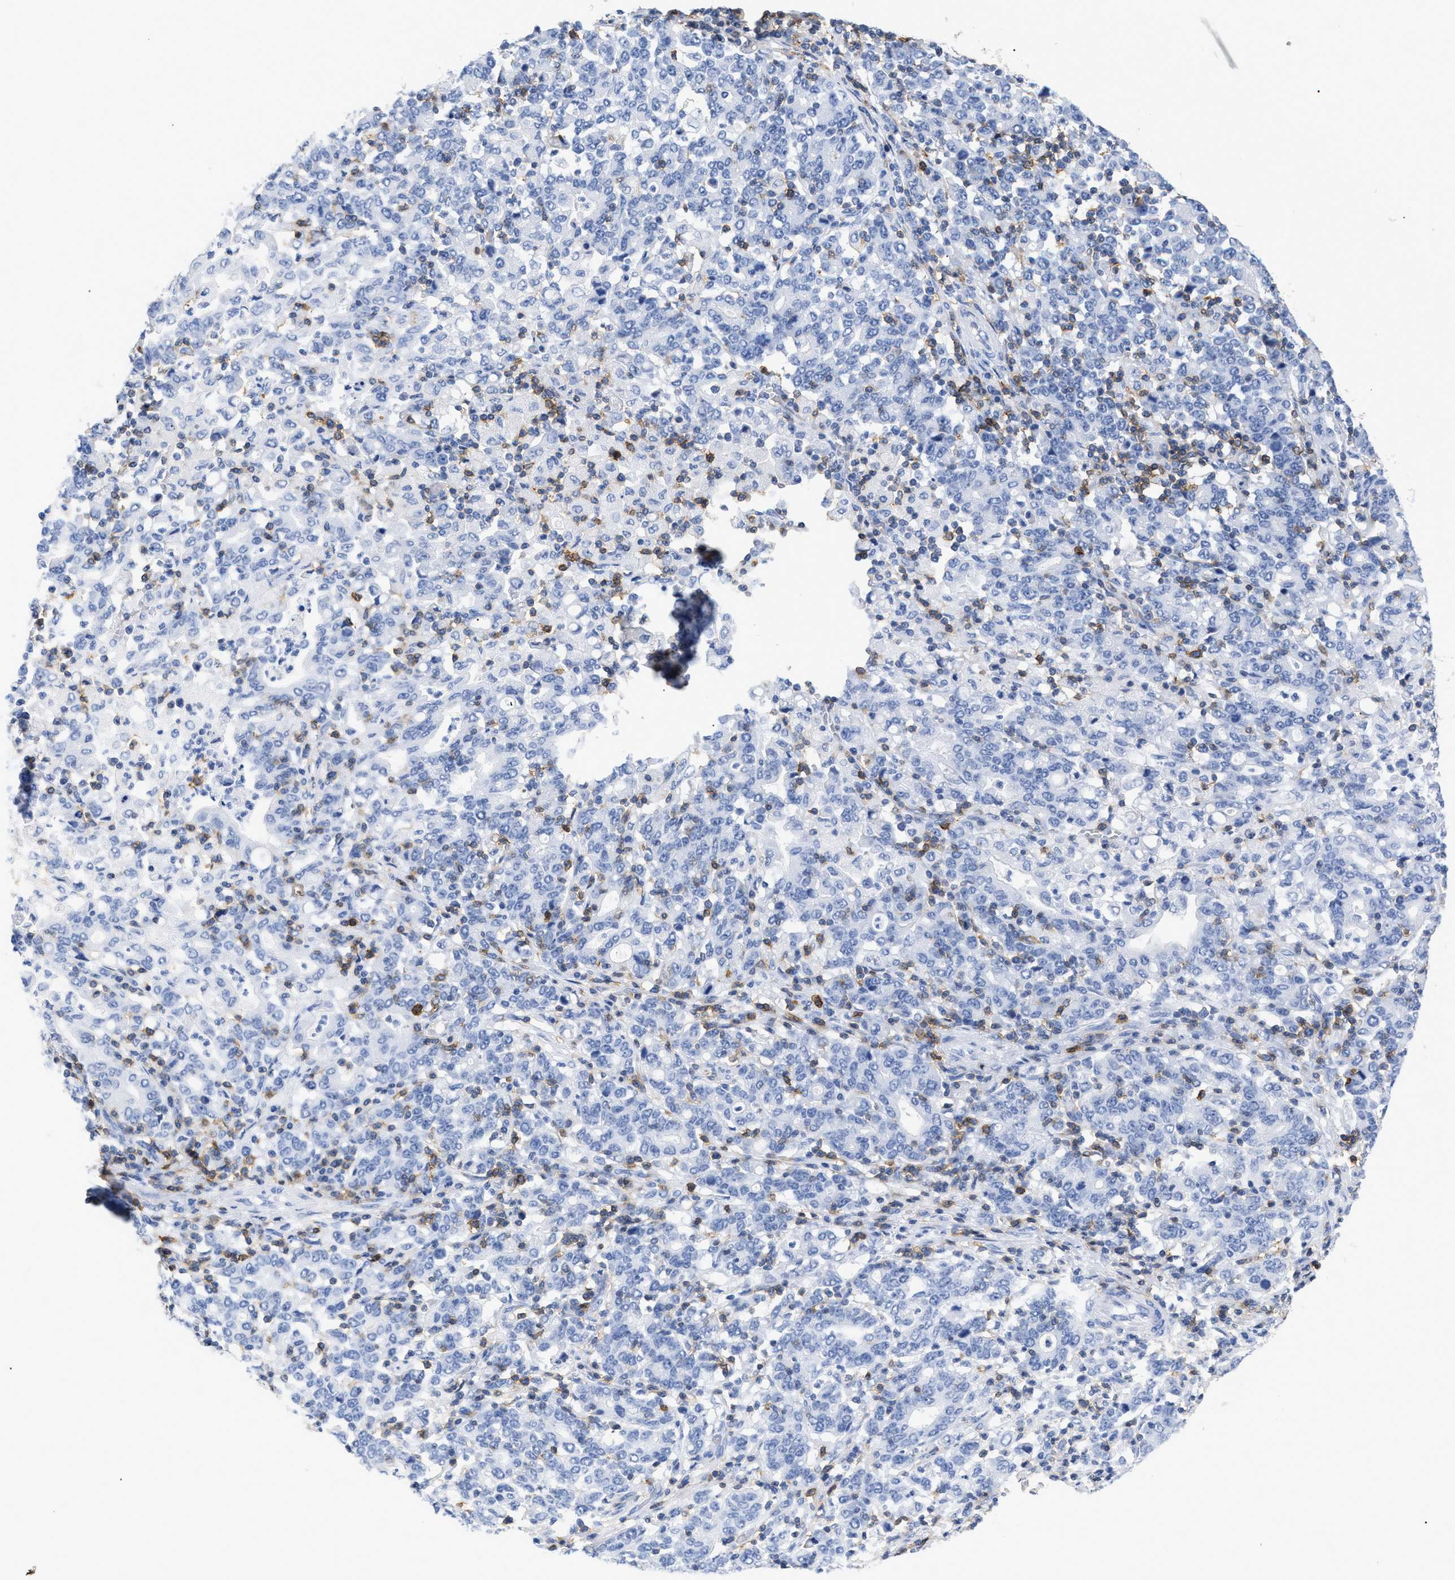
{"staining": {"intensity": "negative", "quantity": "none", "location": "none"}, "tissue": "stomach cancer", "cell_type": "Tumor cells", "image_type": "cancer", "snomed": [{"axis": "morphology", "description": "Adenocarcinoma, NOS"}, {"axis": "topography", "description": "Stomach, upper"}], "caption": "This image is of adenocarcinoma (stomach) stained with immunohistochemistry (IHC) to label a protein in brown with the nuclei are counter-stained blue. There is no positivity in tumor cells. The staining was performed using DAB (3,3'-diaminobenzidine) to visualize the protein expression in brown, while the nuclei were stained in blue with hematoxylin (Magnification: 20x).", "gene": "CD5", "patient": {"sex": "male", "age": 69}}